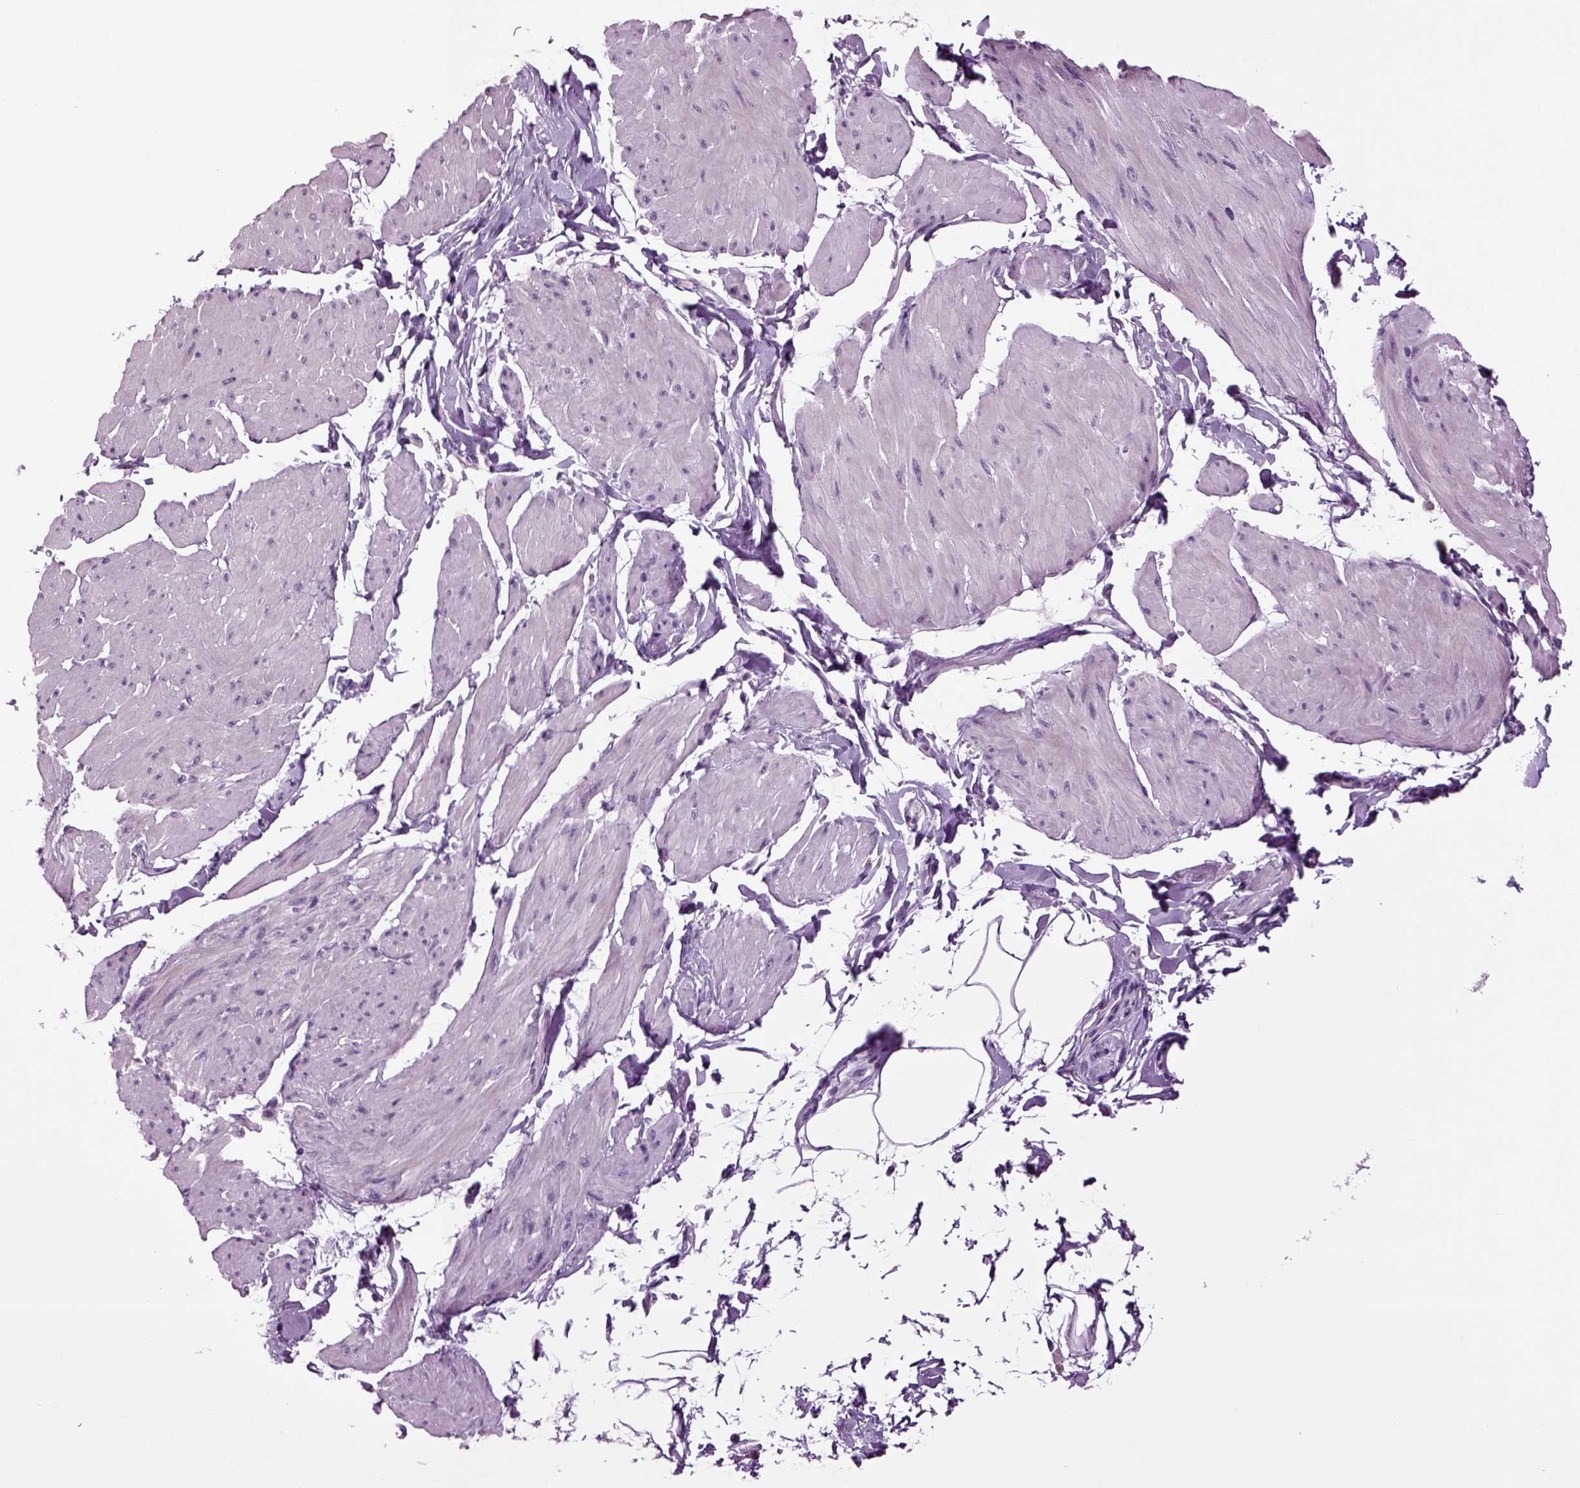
{"staining": {"intensity": "negative", "quantity": "none", "location": "none"}, "tissue": "smooth muscle", "cell_type": "Smooth muscle cells", "image_type": "normal", "snomed": [{"axis": "morphology", "description": "Normal tissue, NOS"}, {"axis": "topography", "description": "Adipose tissue"}, {"axis": "topography", "description": "Smooth muscle"}, {"axis": "topography", "description": "Peripheral nerve tissue"}], "caption": "A high-resolution histopathology image shows immunohistochemistry staining of unremarkable smooth muscle, which displays no significant positivity in smooth muscle cells.", "gene": "SLC17A6", "patient": {"sex": "male", "age": 83}}